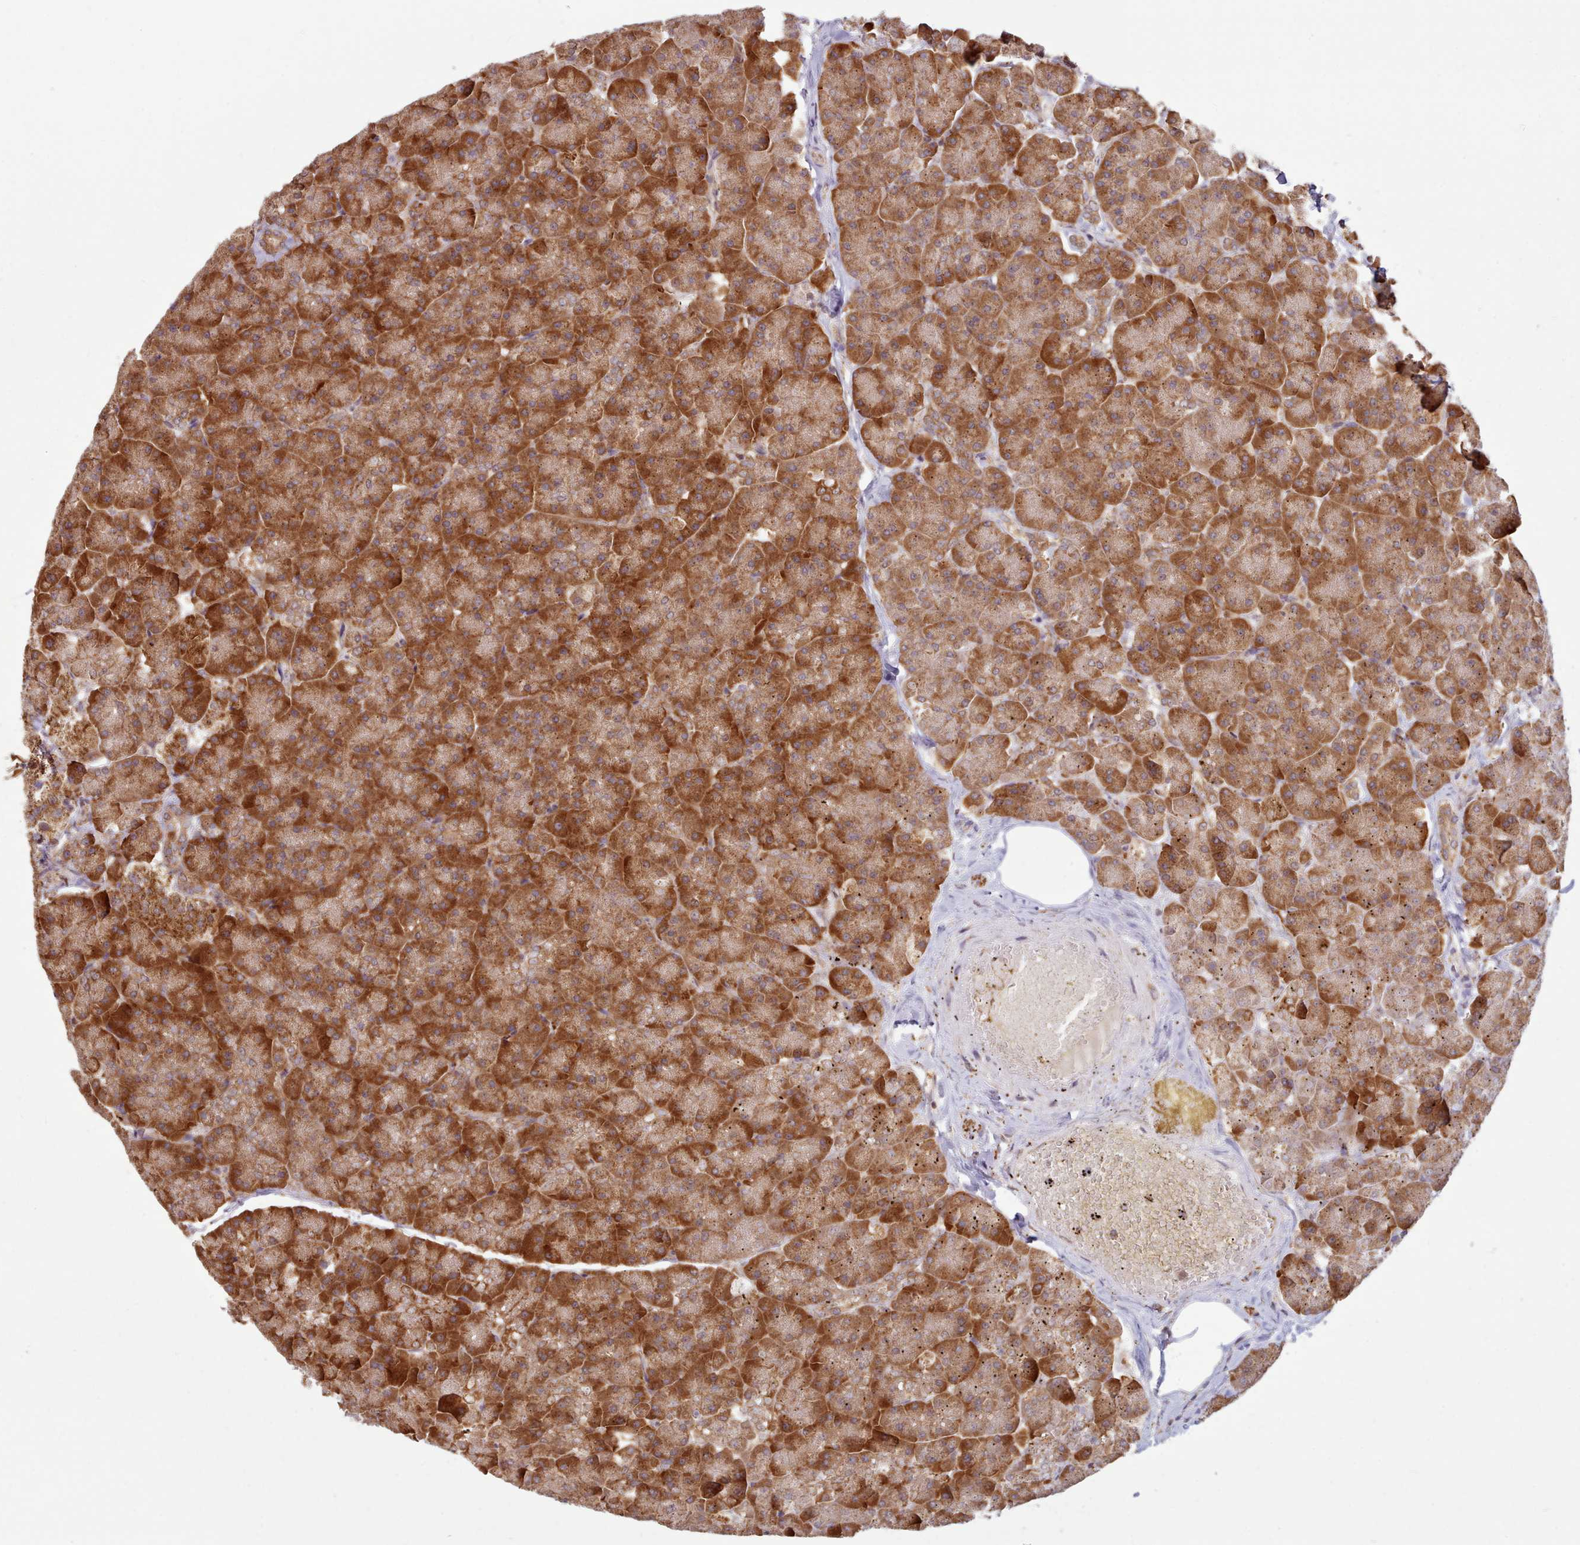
{"staining": {"intensity": "strong", "quantity": ">75%", "location": "cytoplasmic/membranous"}, "tissue": "pancreas", "cell_type": "Exocrine glandular cells", "image_type": "normal", "snomed": [{"axis": "morphology", "description": "Normal tissue, NOS"}, {"axis": "topography", "description": "Pancreas"}, {"axis": "topography", "description": "Peripheral nerve tissue"}], "caption": "Unremarkable pancreas demonstrates strong cytoplasmic/membranous expression in approximately >75% of exocrine glandular cells, visualized by immunohistochemistry.", "gene": "CRYBG1", "patient": {"sex": "male", "age": 54}}